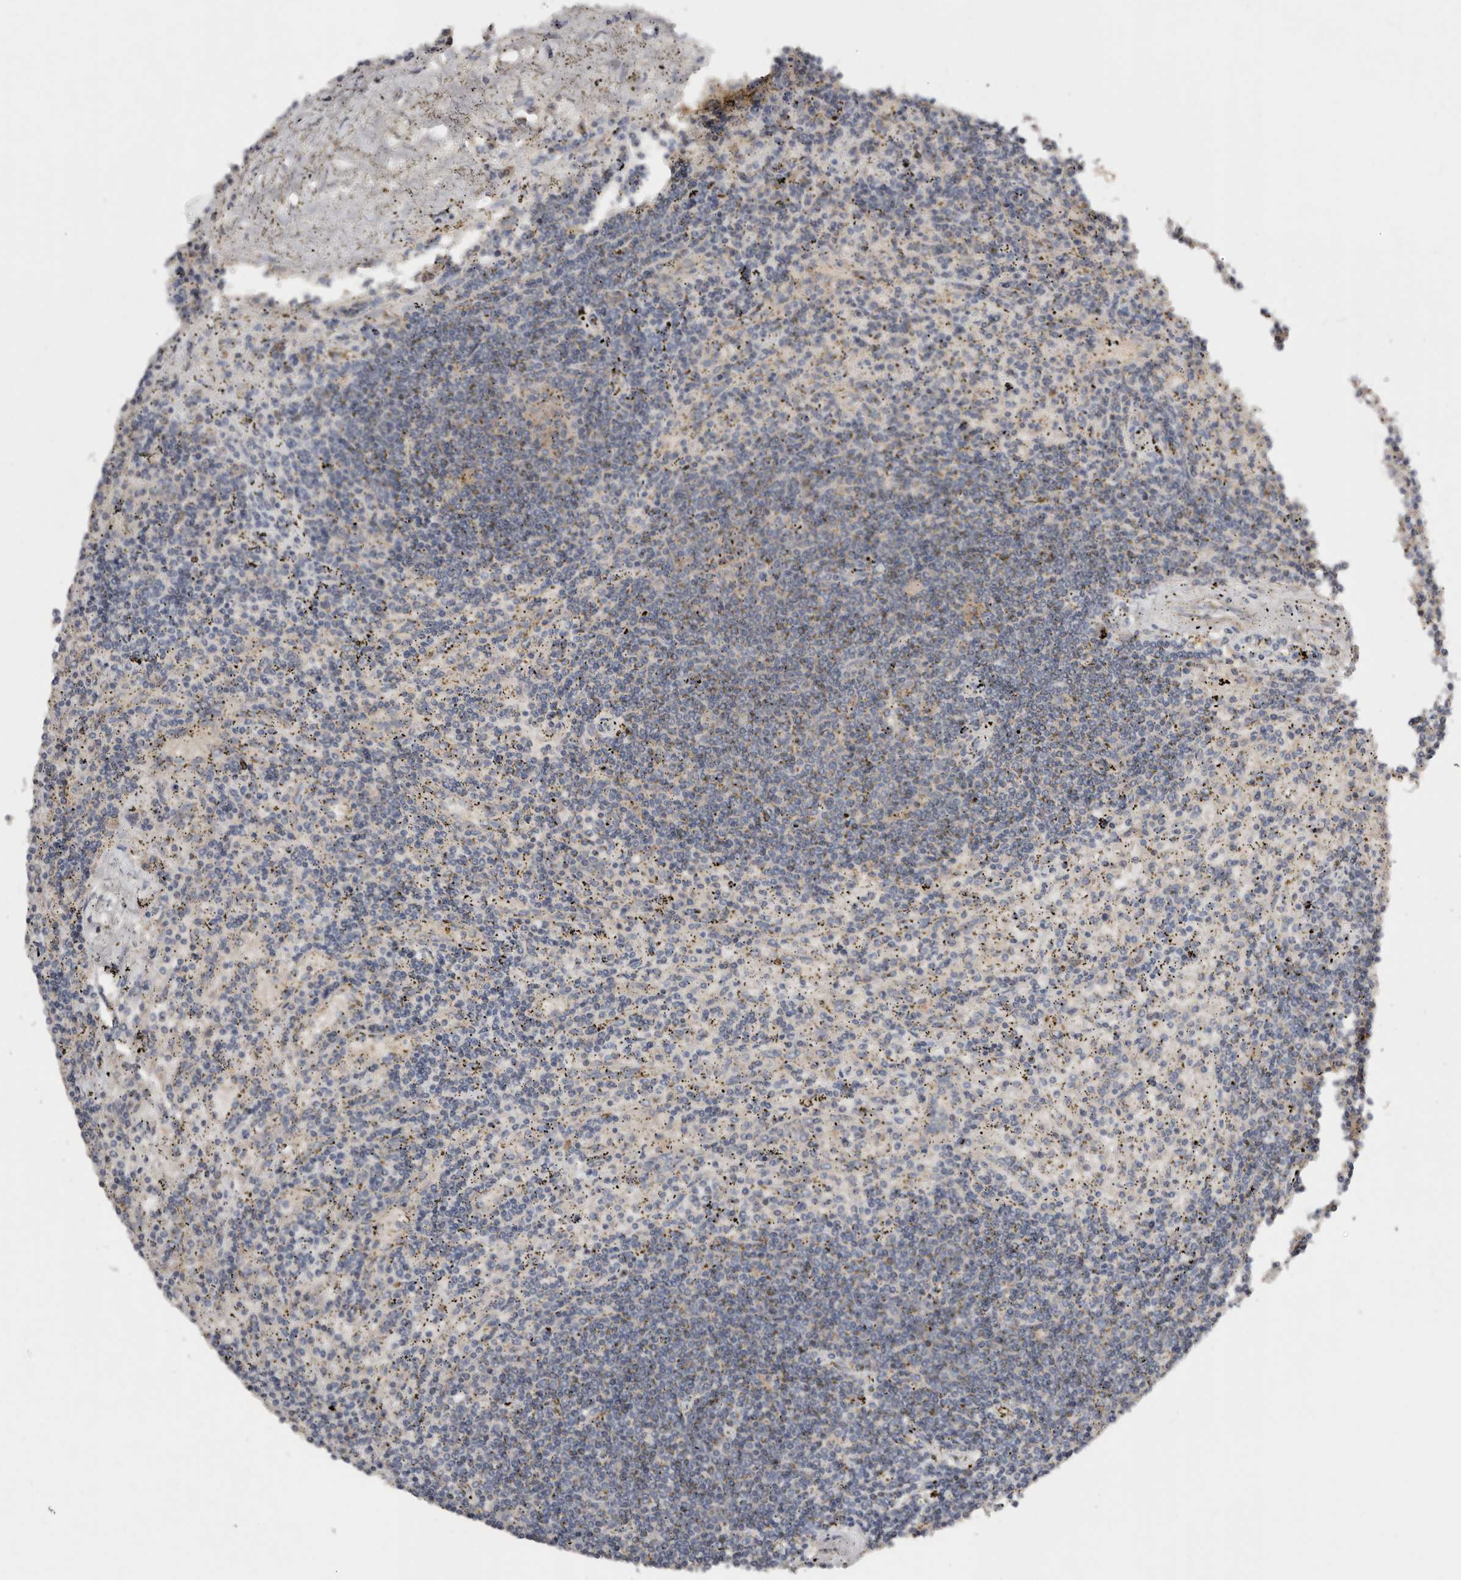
{"staining": {"intensity": "weak", "quantity": "<25%", "location": "cytoplasmic/membranous"}, "tissue": "lymphoma", "cell_type": "Tumor cells", "image_type": "cancer", "snomed": [{"axis": "morphology", "description": "Malignant lymphoma, non-Hodgkin's type, Low grade"}, {"axis": "topography", "description": "Spleen"}], "caption": "IHC photomicrograph of neoplastic tissue: low-grade malignant lymphoma, non-Hodgkin's type stained with DAB (3,3'-diaminobenzidine) reveals no significant protein positivity in tumor cells.", "gene": "SLC39A2", "patient": {"sex": "male", "age": 76}}